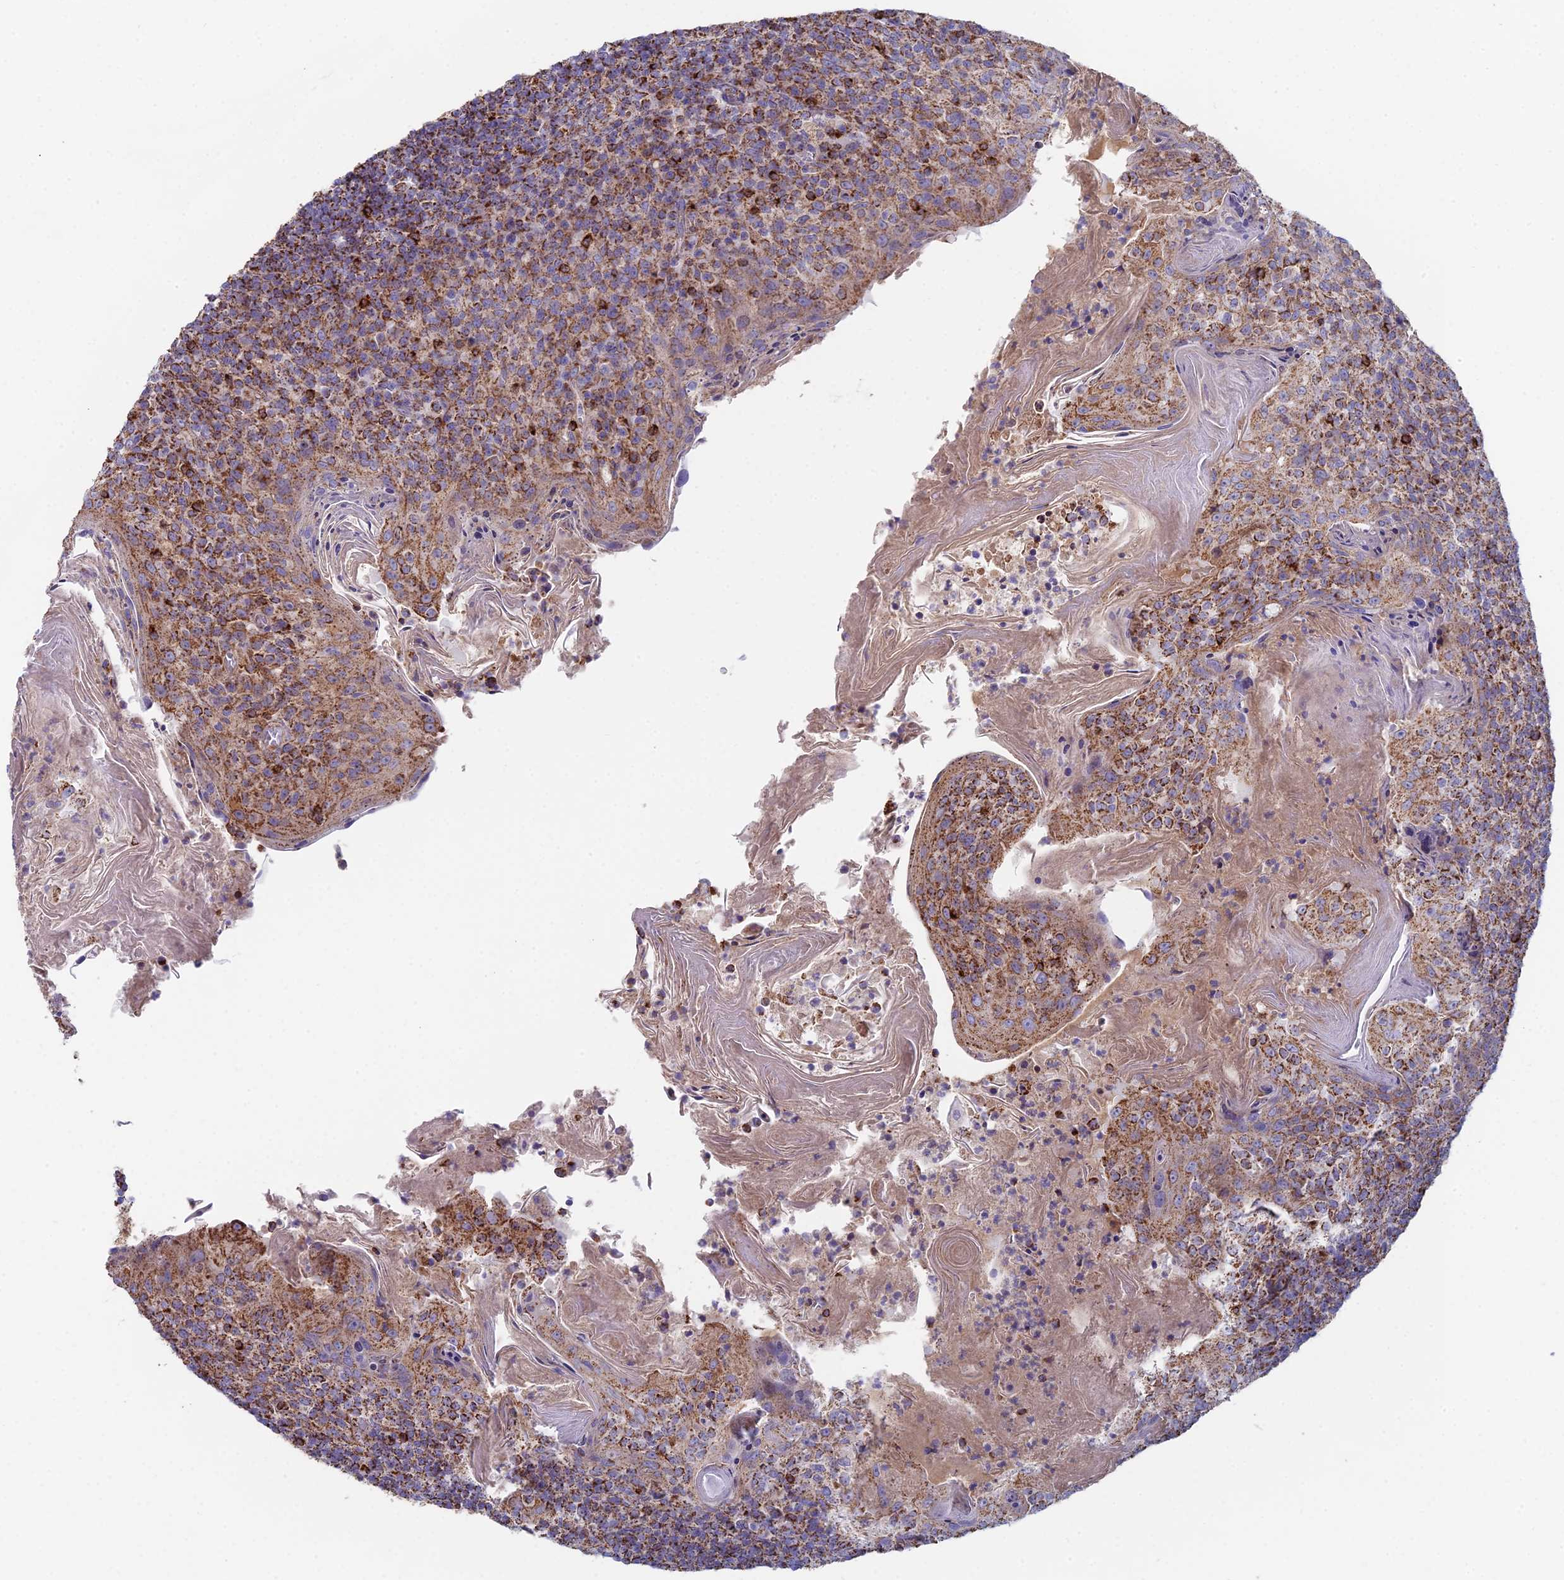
{"staining": {"intensity": "strong", "quantity": ">75%", "location": "cytoplasmic/membranous"}, "tissue": "tonsil", "cell_type": "Germinal center cells", "image_type": "normal", "snomed": [{"axis": "morphology", "description": "Normal tissue, NOS"}, {"axis": "topography", "description": "Tonsil"}], "caption": "Benign tonsil displays strong cytoplasmic/membranous expression in about >75% of germinal center cells.", "gene": "SPOCK2", "patient": {"sex": "female", "age": 10}}